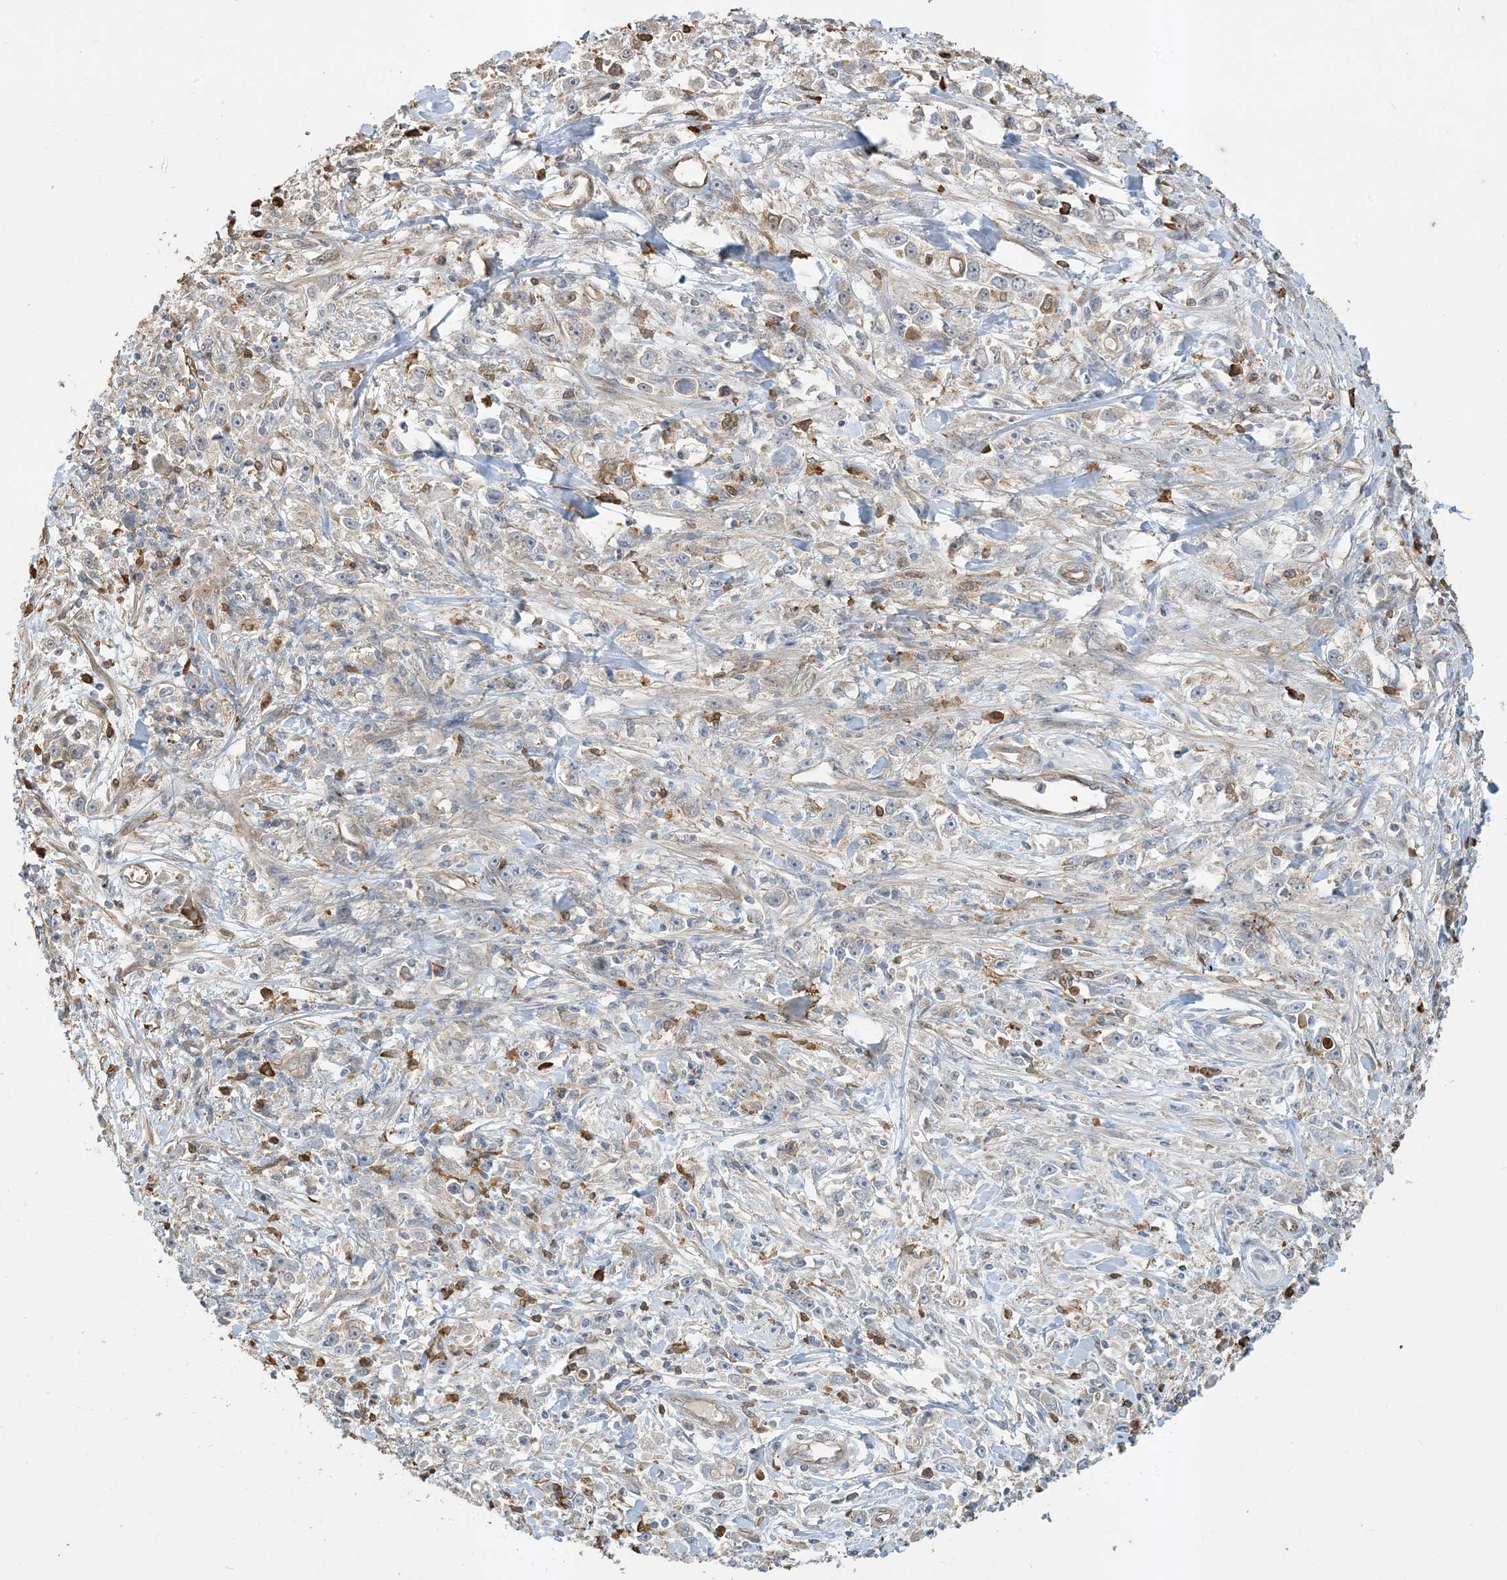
{"staining": {"intensity": "negative", "quantity": "none", "location": "none"}, "tissue": "stomach cancer", "cell_type": "Tumor cells", "image_type": "cancer", "snomed": [{"axis": "morphology", "description": "Adenocarcinoma, NOS"}, {"axis": "topography", "description": "Stomach"}], "caption": "Stomach cancer stained for a protein using IHC reveals no staining tumor cells.", "gene": "TMSB4X", "patient": {"sex": "female", "age": 59}}